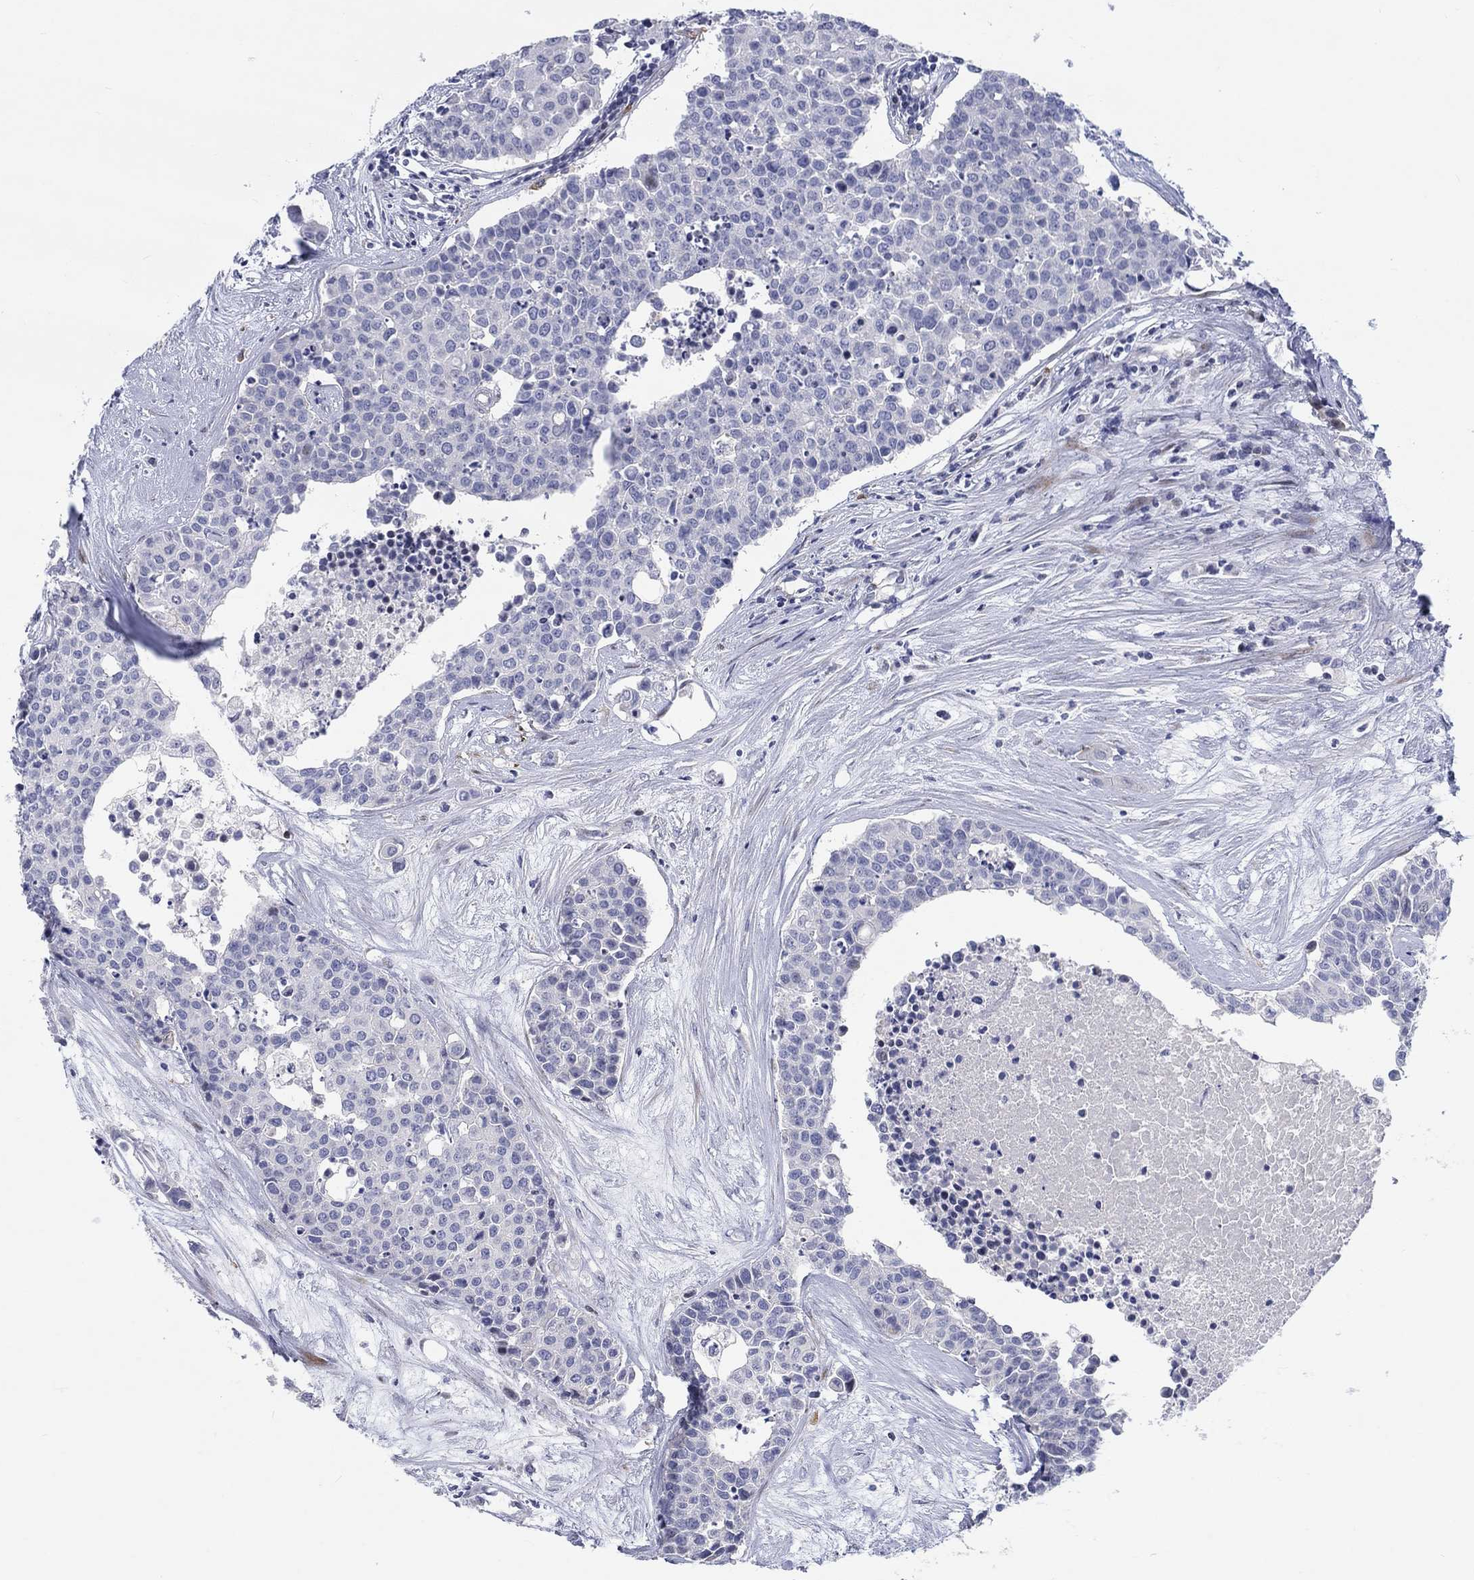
{"staining": {"intensity": "negative", "quantity": "none", "location": "none"}, "tissue": "carcinoid", "cell_type": "Tumor cells", "image_type": "cancer", "snomed": [{"axis": "morphology", "description": "Carcinoid, malignant, NOS"}, {"axis": "topography", "description": "Colon"}], "caption": "A high-resolution micrograph shows immunohistochemistry staining of carcinoid (malignant), which exhibits no significant staining in tumor cells.", "gene": "ARHGAP36", "patient": {"sex": "male", "age": 81}}